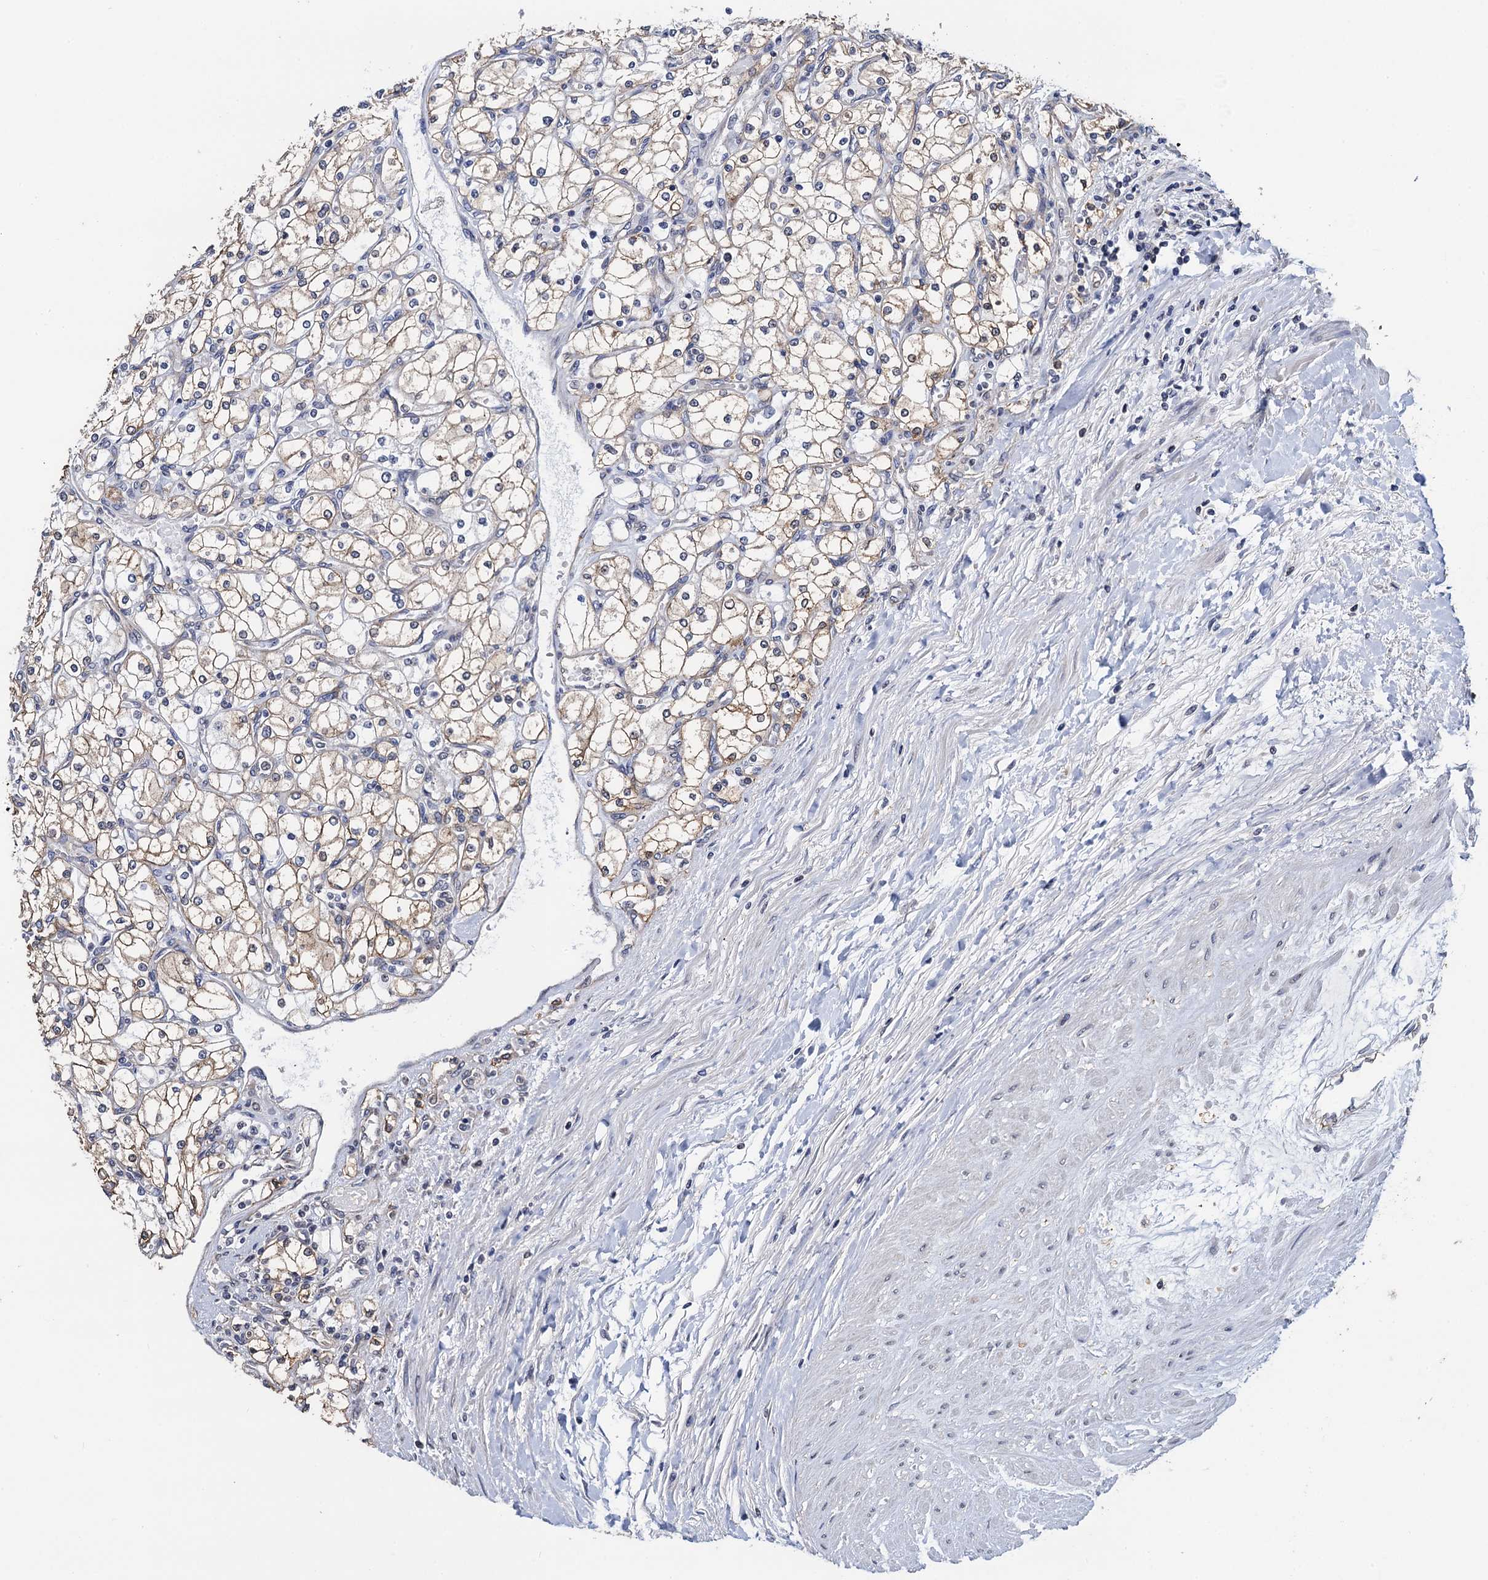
{"staining": {"intensity": "weak", "quantity": ">75%", "location": "cytoplasmic/membranous"}, "tissue": "renal cancer", "cell_type": "Tumor cells", "image_type": "cancer", "snomed": [{"axis": "morphology", "description": "Adenocarcinoma, NOS"}, {"axis": "topography", "description": "Kidney"}], "caption": "About >75% of tumor cells in human renal cancer (adenocarcinoma) show weak cytoplasmic/membranous protein positivity as visualized by brown immunohistochemical staining.", "gene": "PTCD3", "patient": {"sex": "male", "age": 80}}